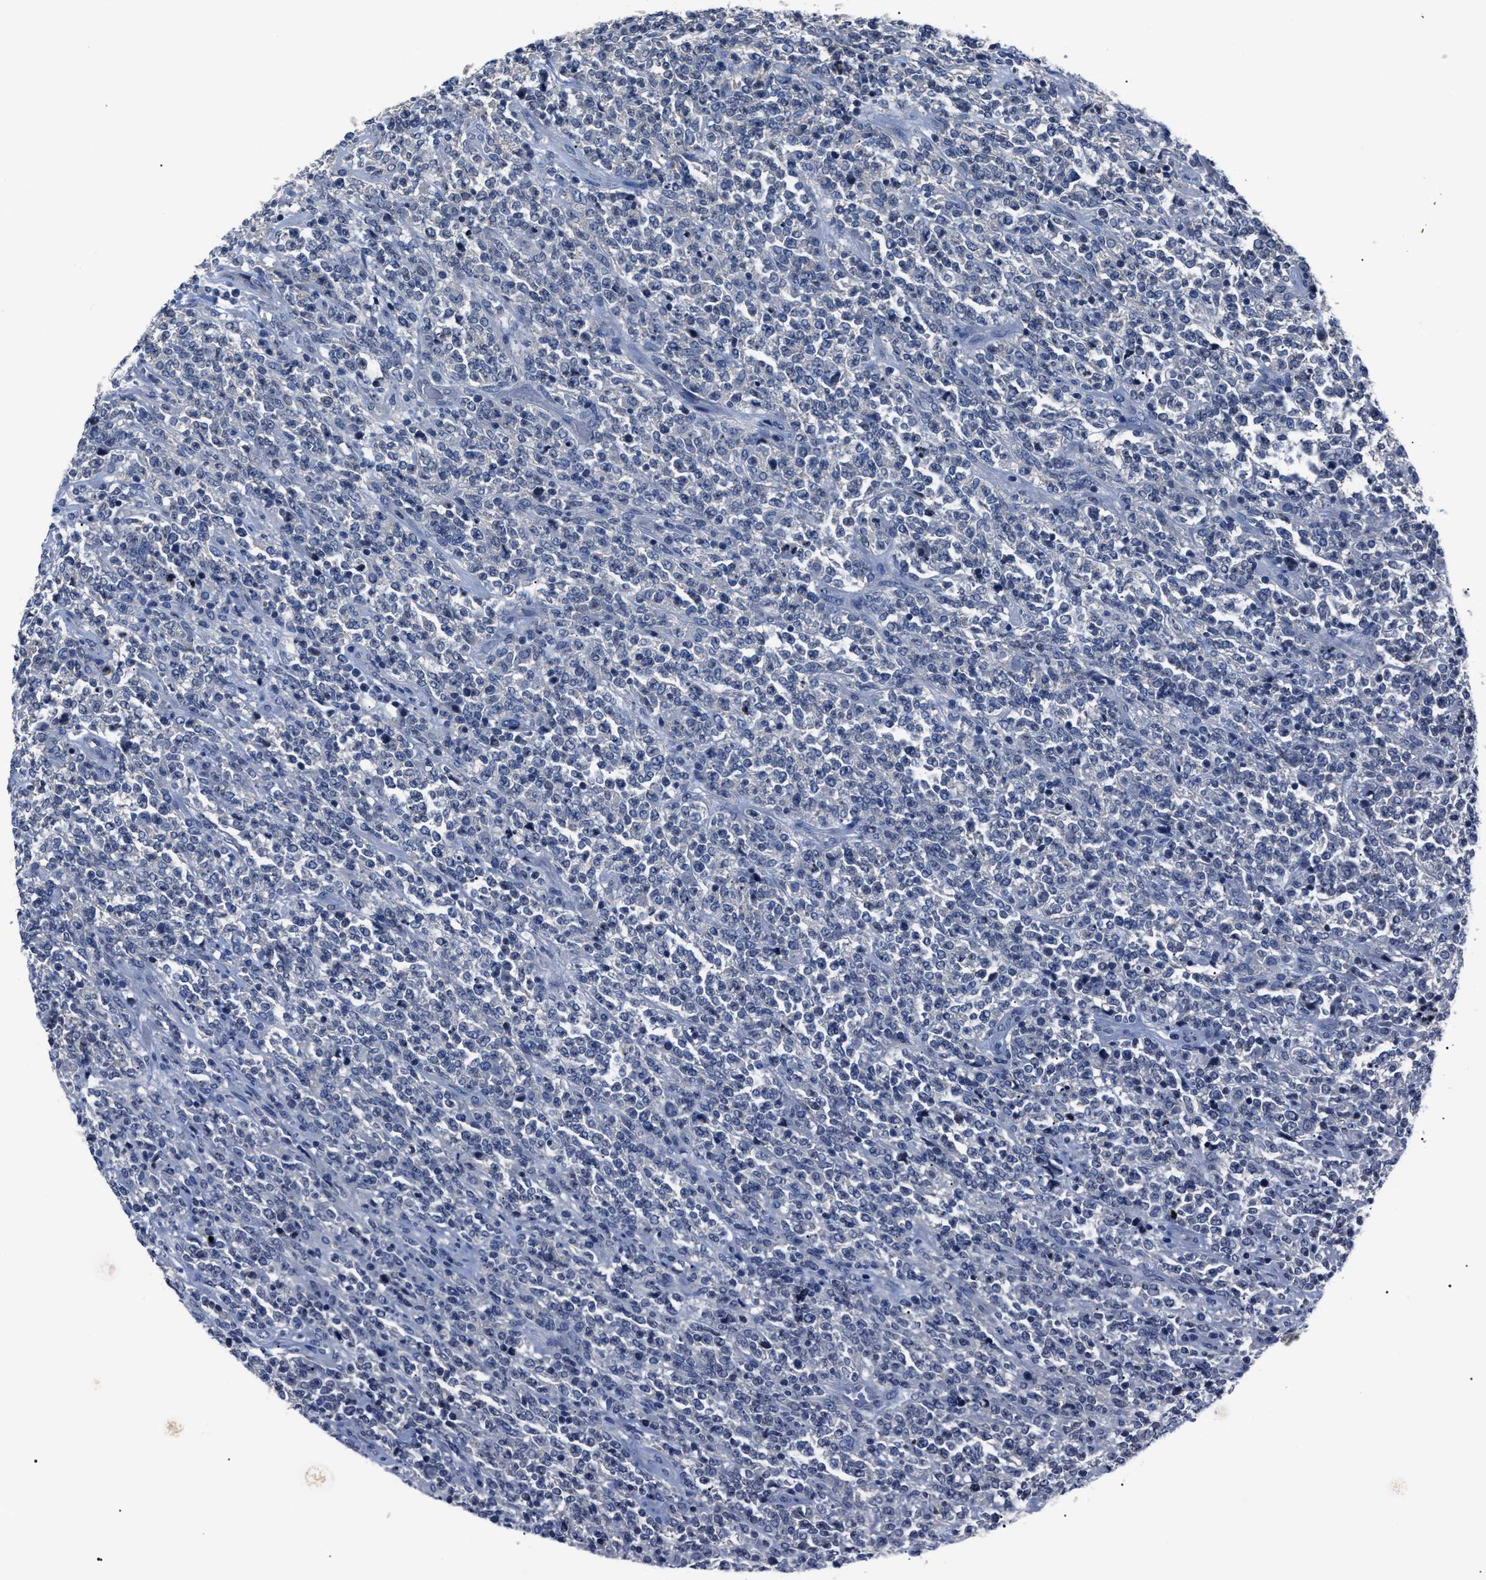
{"staining": {"intensity": "negative", "quantity": "none", "location": "none"}, "tissue": "lymphoma", "cell_type": "Tumor cells", "image_type": "cancer", "snomed": [{"axis": "morphology", "description": "Malignant lymphoma, non-Hodgkin's type, High grade"}, {"axis": "topography", "description": "Soft tissue"}], "caption": "A high-resolution image shows immunohistochemistry (IHC) staining of malignant lymphoma, non-Hodgkin's type (high-grade), which demonstrates no significant expression in tumor cells. (Stains: DAB IHC with hematoxylin counter stain, Microscopy: brightfield microscopy at high magnification).", "gene": "LRWD1", "patient": {"sex": "male", "age": 18}}